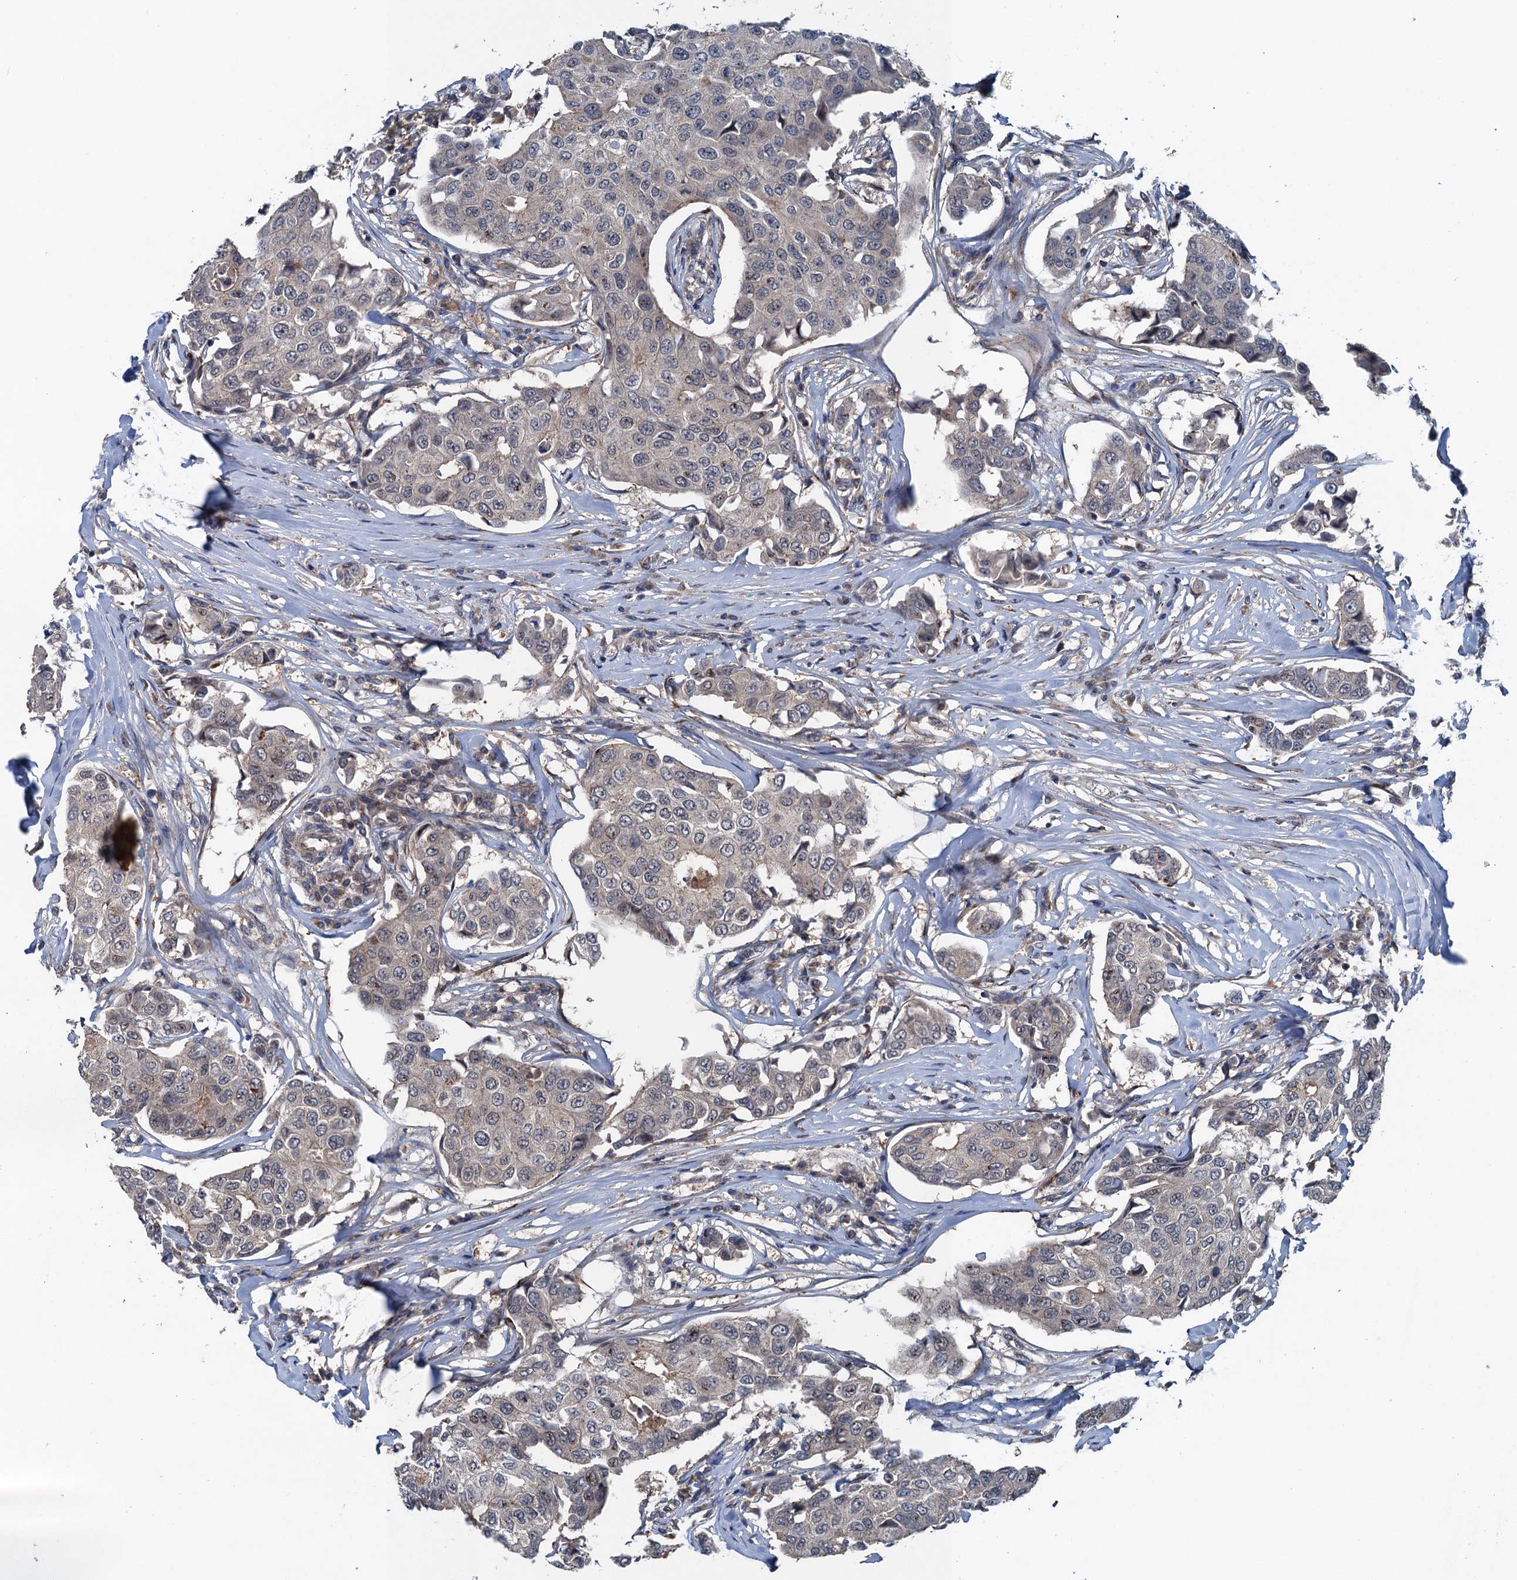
{"staining": {"intensity": "negative", "quantity": "none", "location": "none"}, "tissue": "breast cancer", "cell_type": "Tumor cells", "image_type": "cancer", "snomed": [{"axis": "morphology", "description": "Duct carcinoma"}, {"axis": "topography", "description": "Breast"}], "caption": "This is an immunohistochemistry (IHC) histopathology image of breast cancer (intraductal carcinoma). There is no staining in tumor cells.", "gene": "RNF165", "patient": {"sex": "female", "age": 80}}